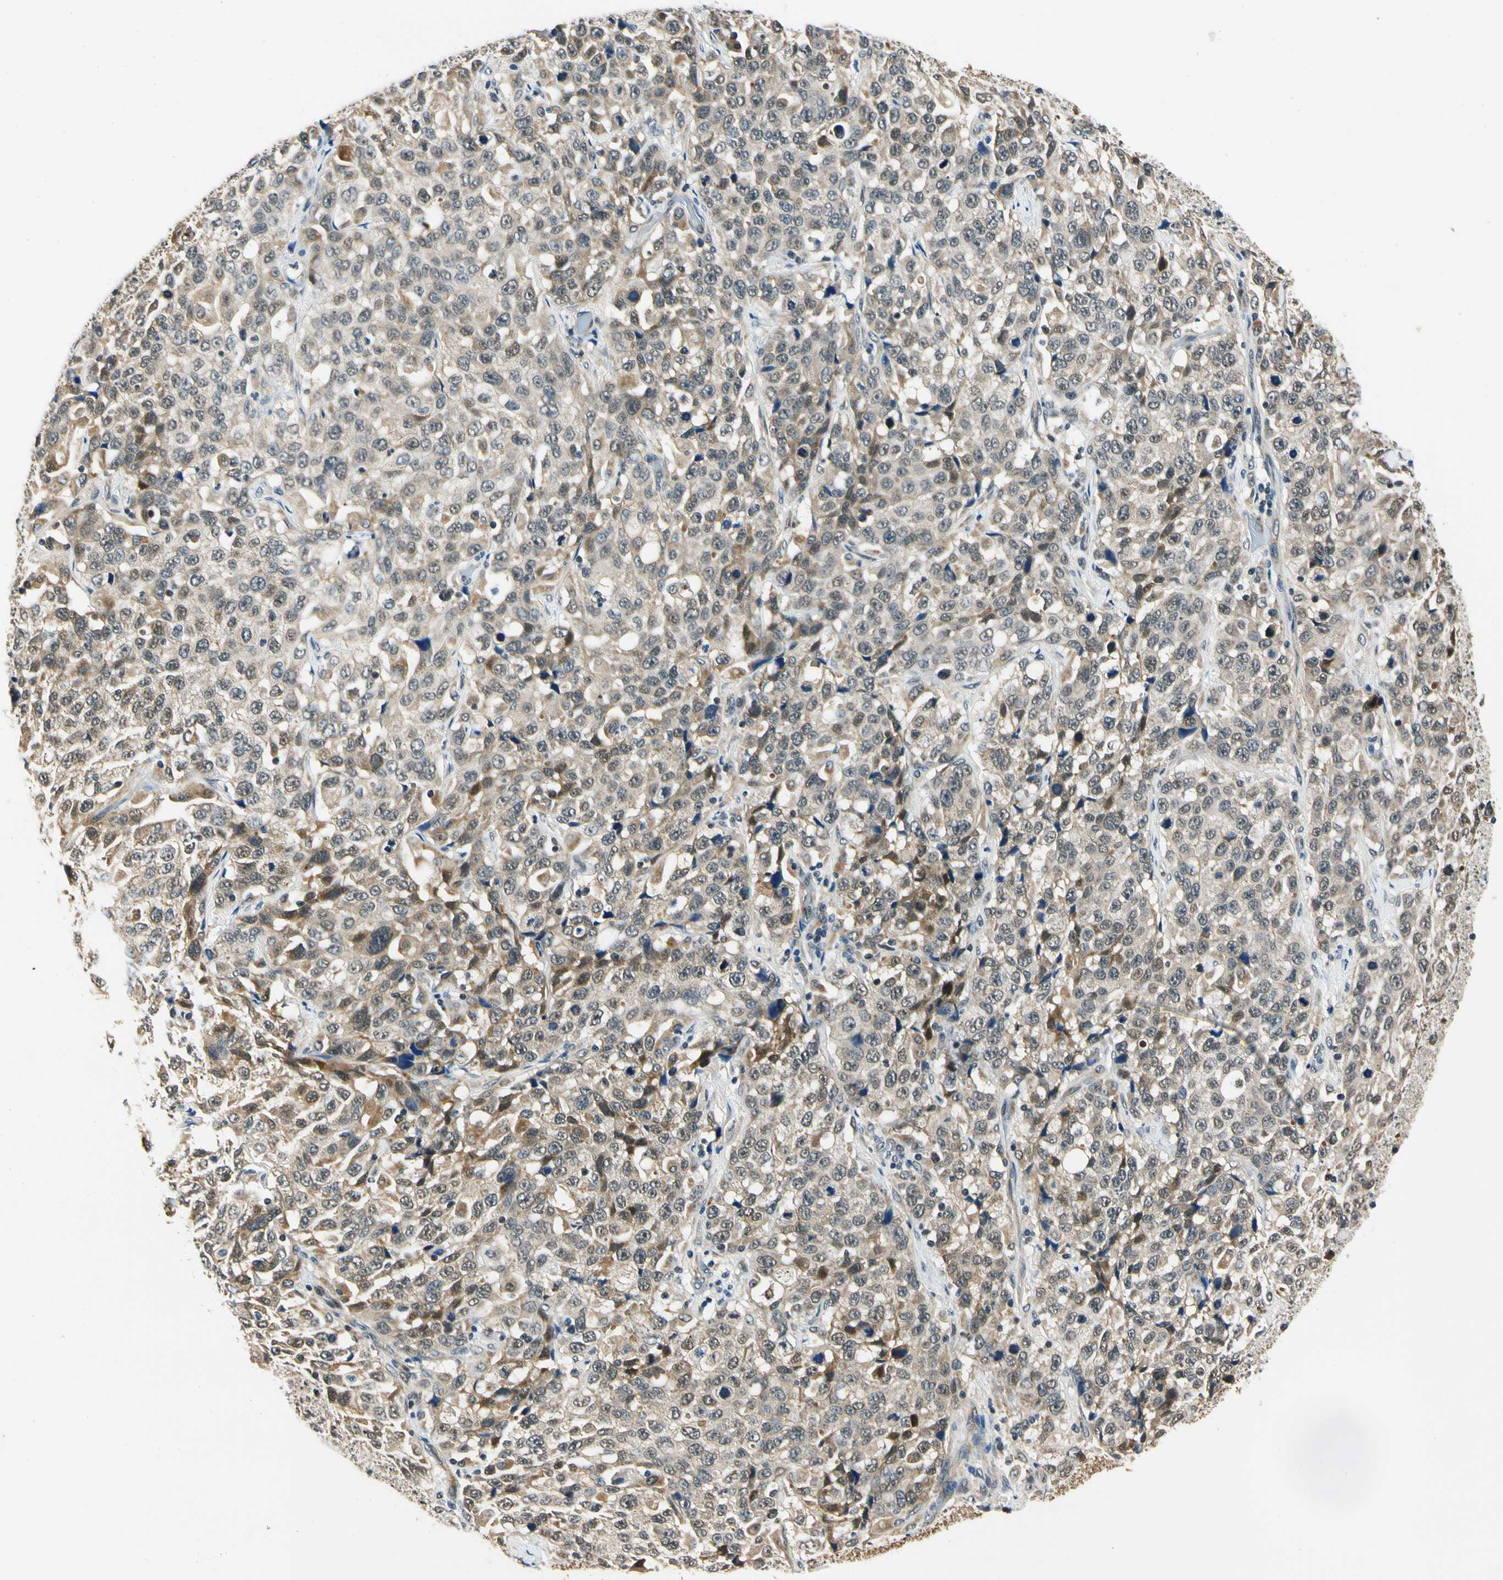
{"staining": {"intensity": "moderate", "quantity": "25%-75%", "location": "cytoplasmic/membranous"}, "tissue": "stomach cancer", "cell_type": "Tumor cells", "image_type": "cancer", "snomed": [{"axis": "morphology", "description": "Normal tissue, NOS"}, {"axis": "morphology", "description": "Adenocarcinoma, NOS"}, {"axis": "topography", "description": "Stomach"}], "caption": "About 25%-75% of tumor cells in adenocarcinoma (stomach) demonstrate moderate cytoplasmic/membranous protein positivity as visualized by brown immunohistochemical staining.", "gene": "PDK2", "patient": {"sex": "male", "age": 48}}